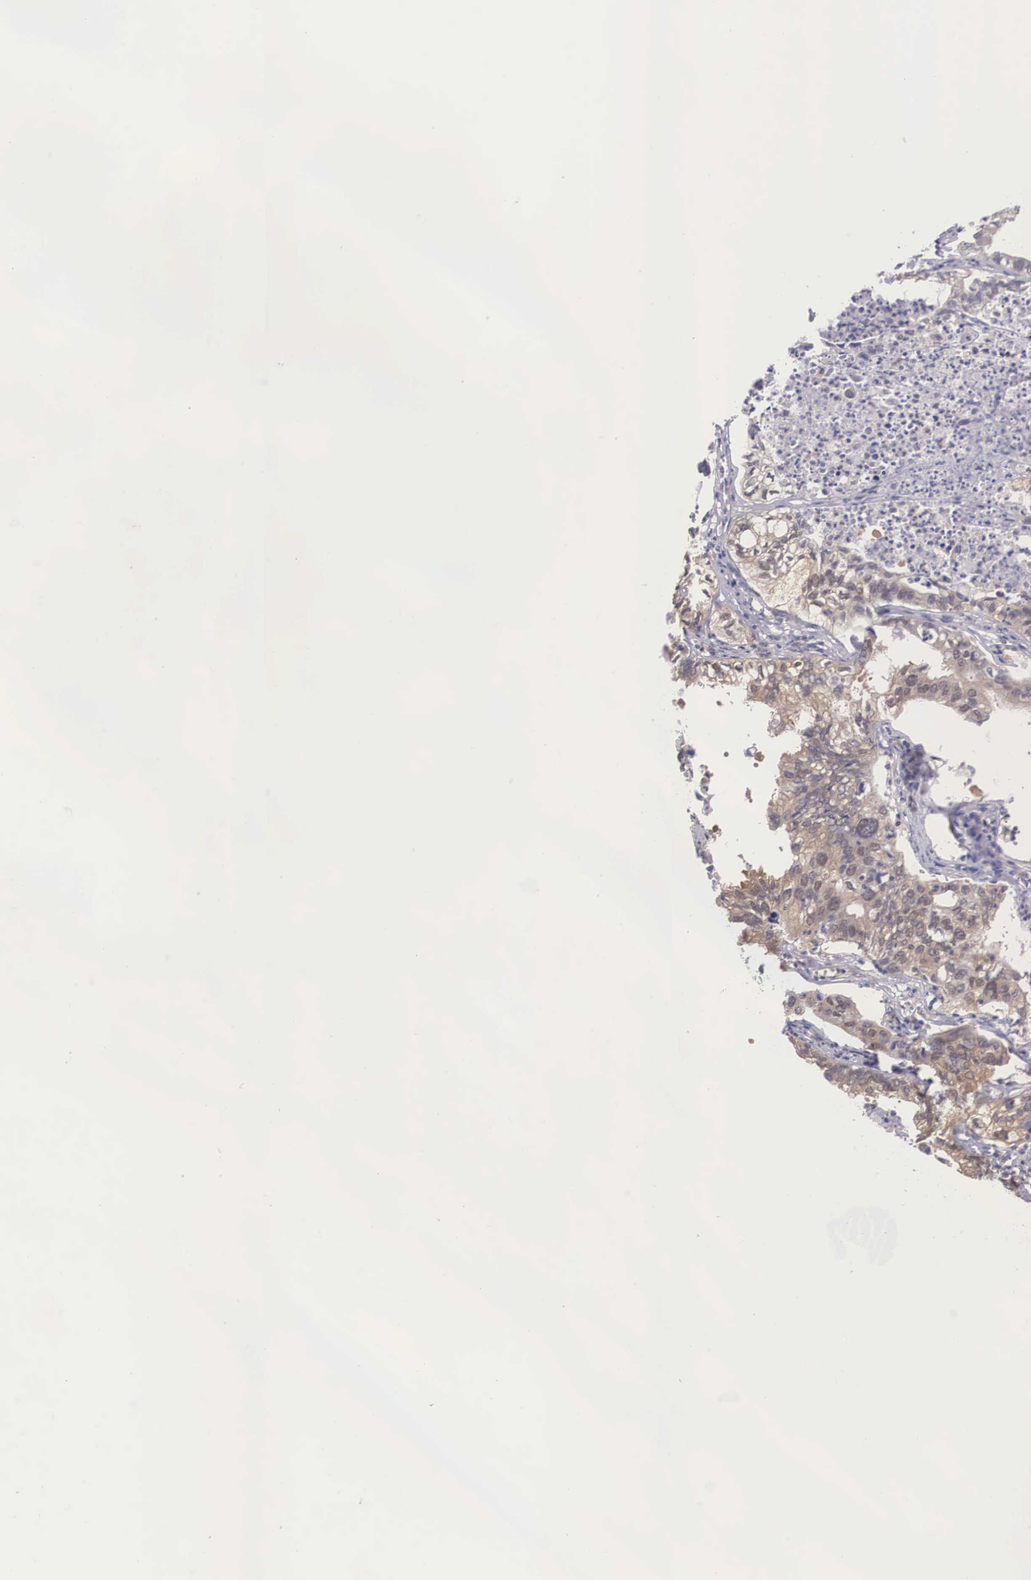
{"staining": {"intensity": "moderate", "quantity": ">75%", "location": "cytoplasmic/membranous"}, "tissue": "lung cancer", "cell_type": "Tumor cells", "image_type": "cancer", "snomed": [{"axis": "morphology", "description": "Adenocarcinoma, NOS"}, {"axis": "topography", "description": "Lung"}], "caption": "DAB immunohistochemical staining of adenocarcinoma (lung) displays moderate cytoplasmic/membranous protein staining in approximately >75% of tumor cells.", "gene": "IGBP1", "patient": {"sex": "male", "age": 48}}